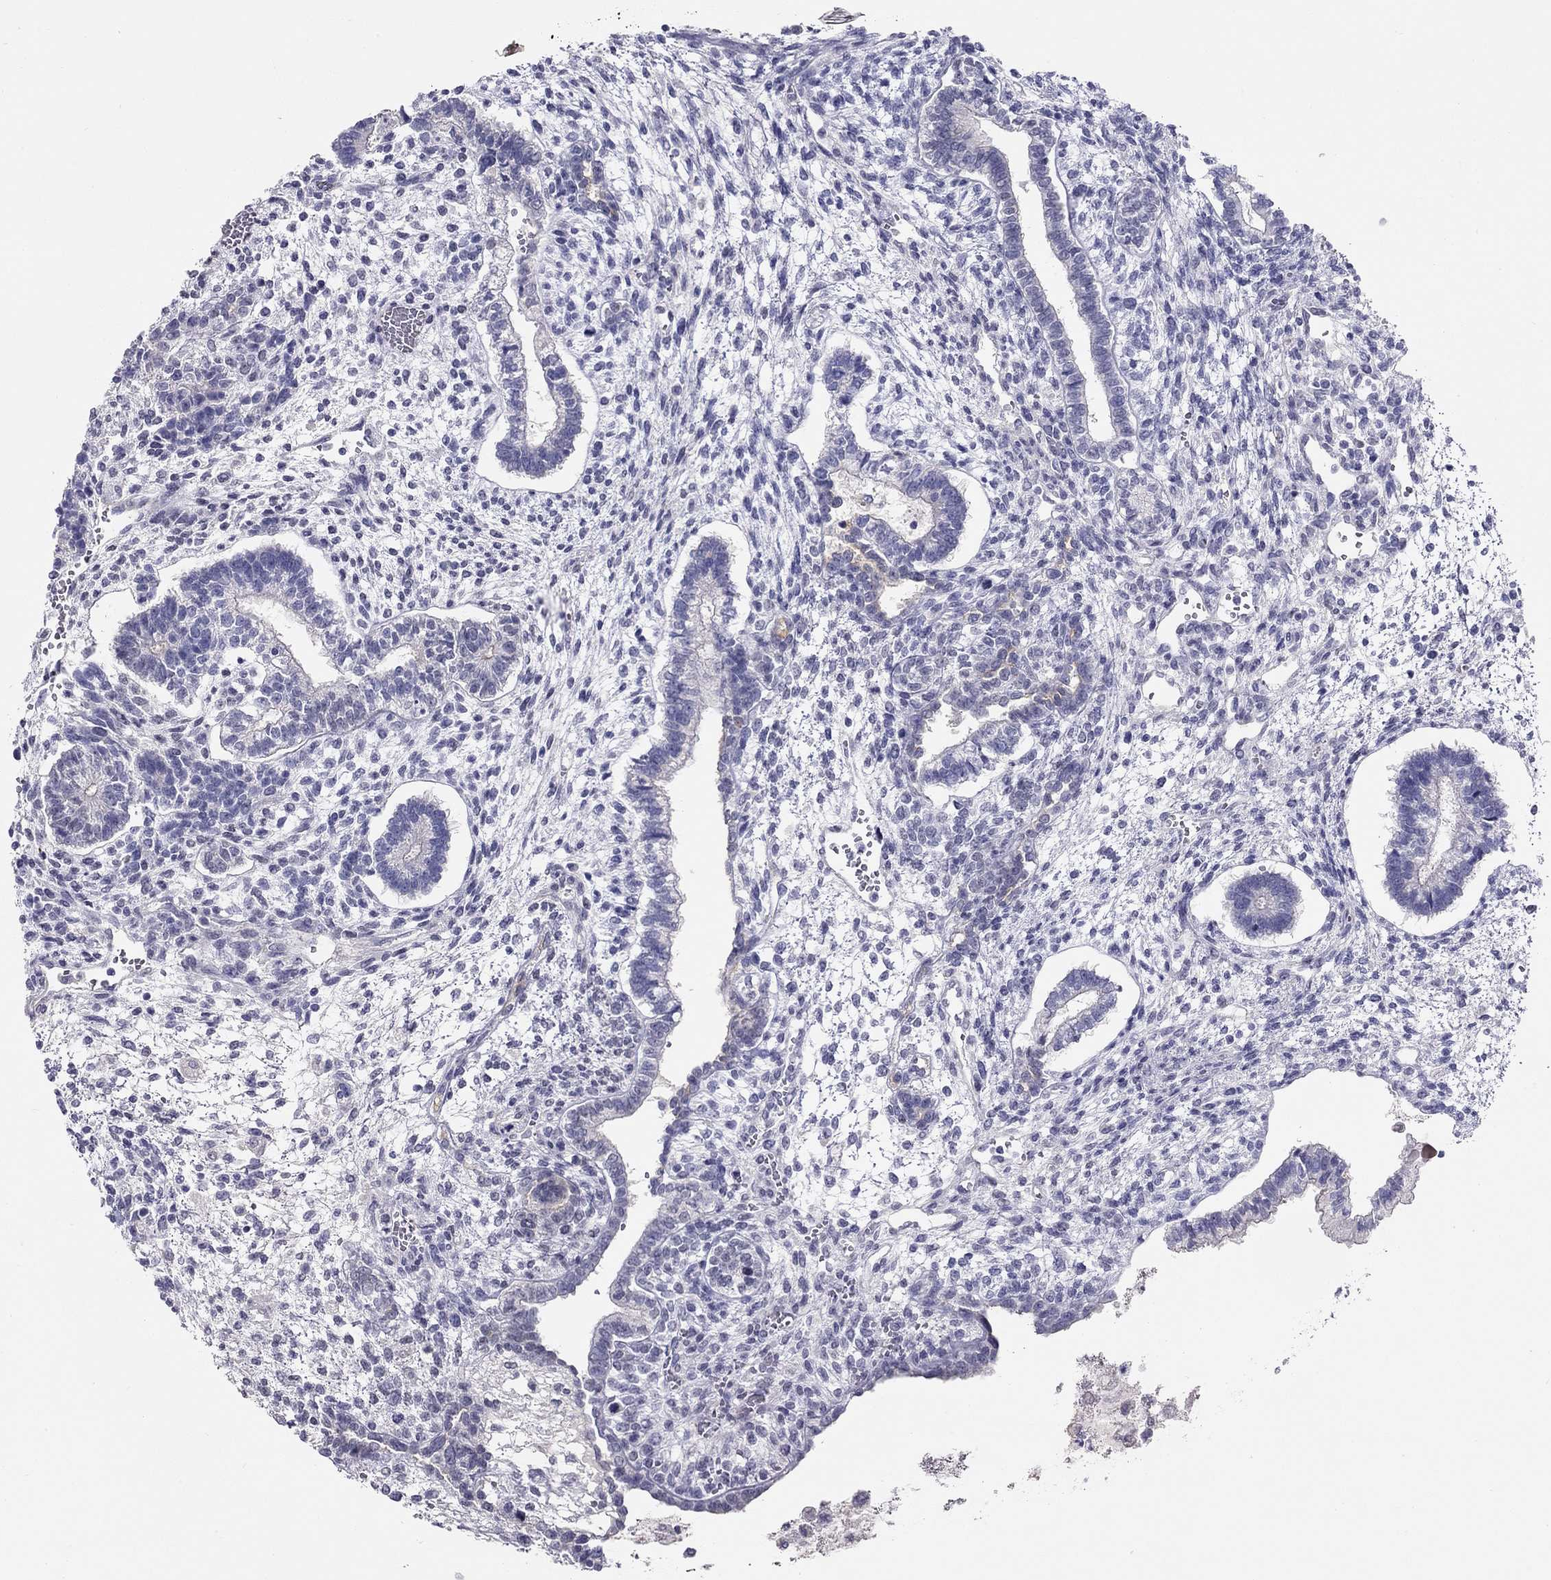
{"staining": {"intensity": "negative", "quantity": "none", "location": "none"}, "tissue": "testis cancer", "cell_type": "Tumor cells", "image_type": "cancer", "snomed": [{"axis": "morphology", "description": "Carcinoma, Embryonal, NOS"}, {"axis": "topography", "description": "Testis"}], "caption": "High power microscopy histopathology image of an immunohistochemistry (IHC) photomicrograph of testis embryonal carcinoma, revealing no significant staining in tumor cells.", "gene": "KCNV2", "patient": {"sex": "male", "age": 37}}